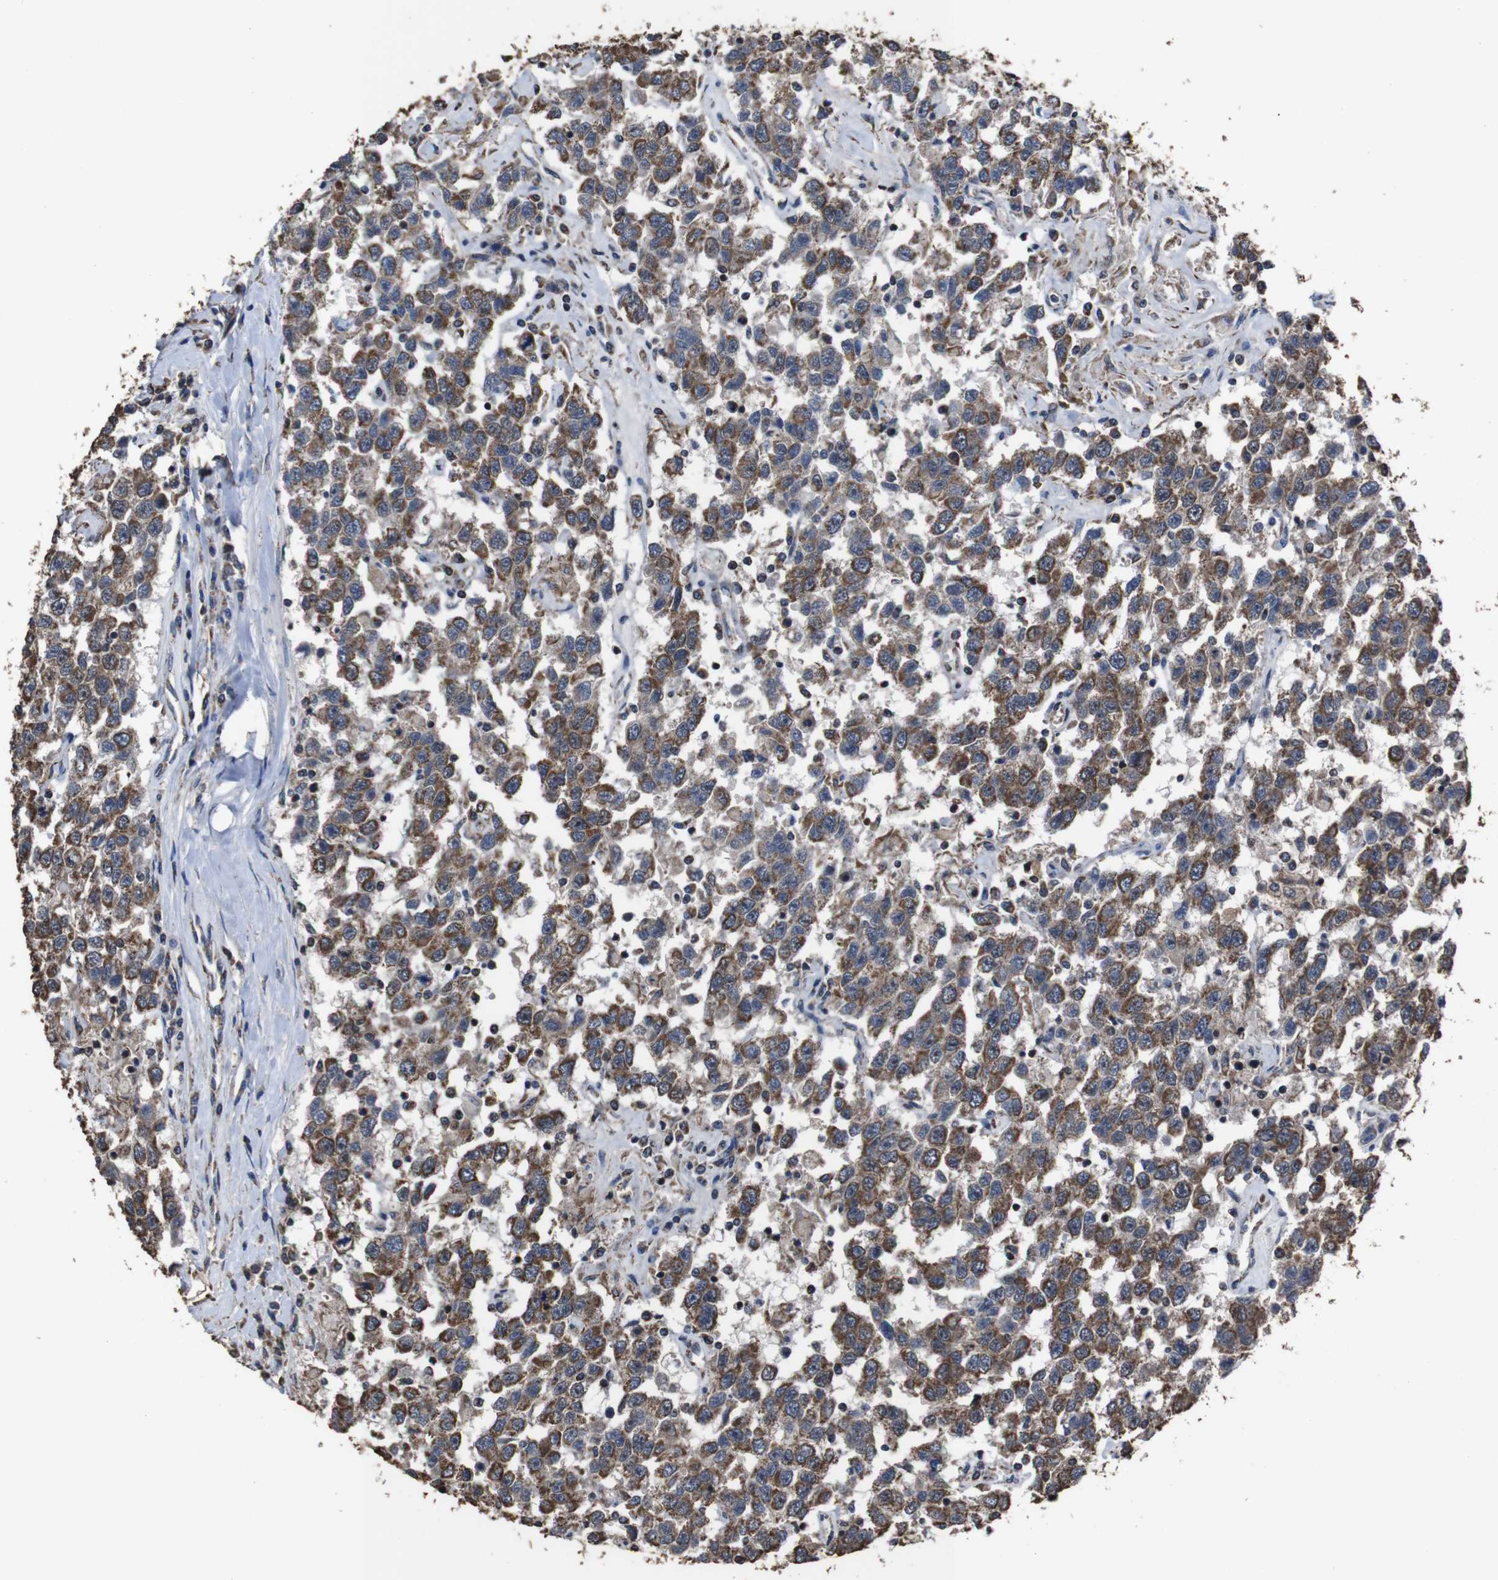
{"staining": {"intensity": "moderate", "quantity": ">75%", "location": "cytoplasmic/membranous,nuclear"}, "tissue": "testis cancer", "cell_type": "Tumor cells", "image_type": "cancer", "snomed": [{"axis": "morphology", "description": "Seminoma, NOS"}, {"axis": "topography", "description": "Testis"}], "caption": "Moderate cytoplasmic/membranous and nuclear positivity is present in about >75% of tumor cells in testis cancer. The staining was performed using DAB, with brown indicating positive protein expression. Nuclei are stained blue with hematoxylin.", "gene": "SNN", "patient": {"sex": "male", "age": 41}}